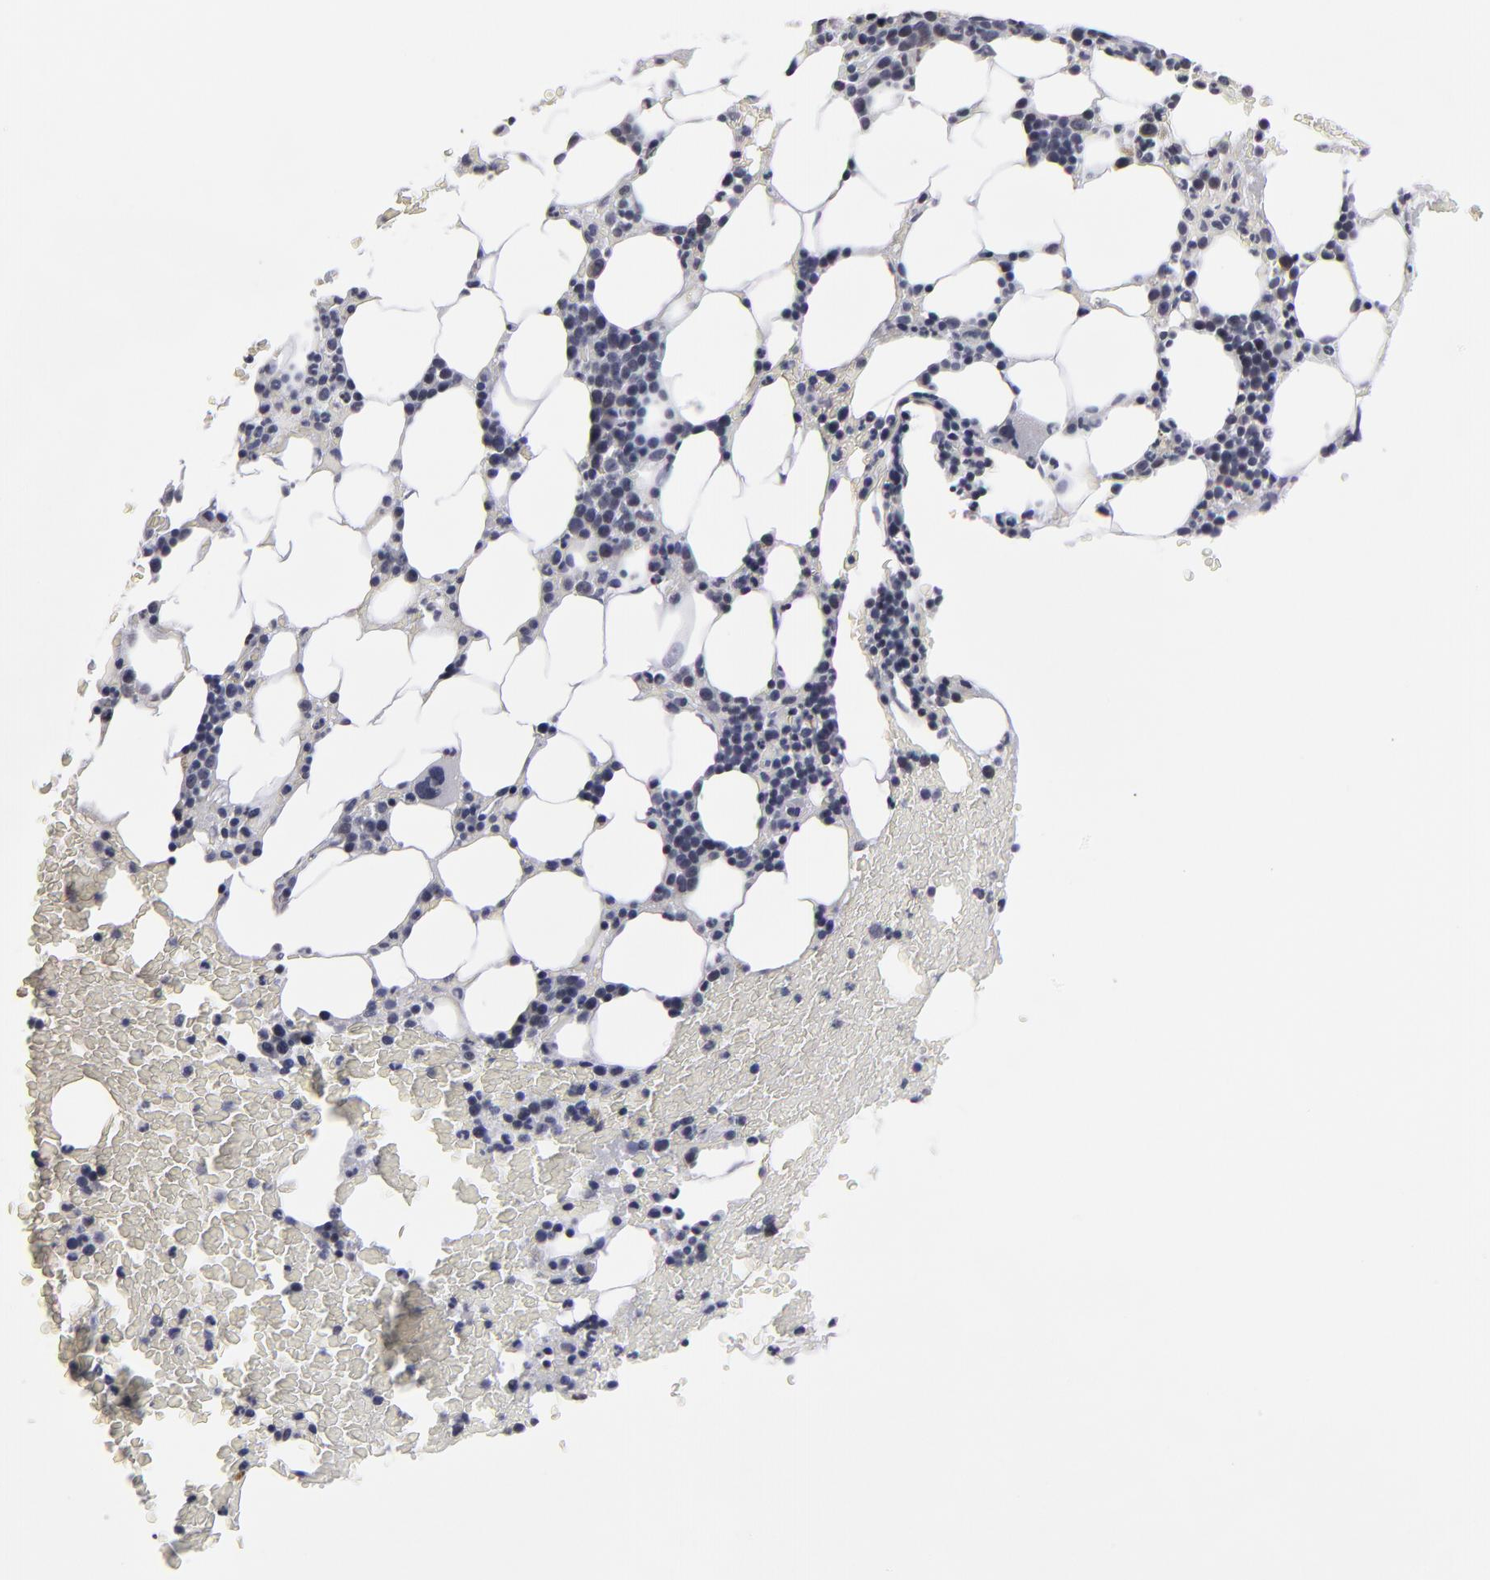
{"staining": {"intensity": "weak", "quantity": "<25%", "location": "cytoplasmic/membranous"}, "tissue": "bone marrow", "cell_type": "Hematopoietic cells", "image_type": "normal", "snomed": [{"axis": "morphology", "description": "Normal tissue, NOS"}, {"axis": "topography", "description": "Bone marrow"}], "caption": "This histopathology image is of benign bone marrow stained with IHC to label a protein in brown with the nuclei are counter-stained blue. There is no expression in hematopoietic cells. The staining is performed using DAB (3,3'-diaminobenzidine) brown chromogen with nuclei counter-stained in using hematoxylin.", "gene": "ODF2", "patient": {"sex": "female", "age": 84}}